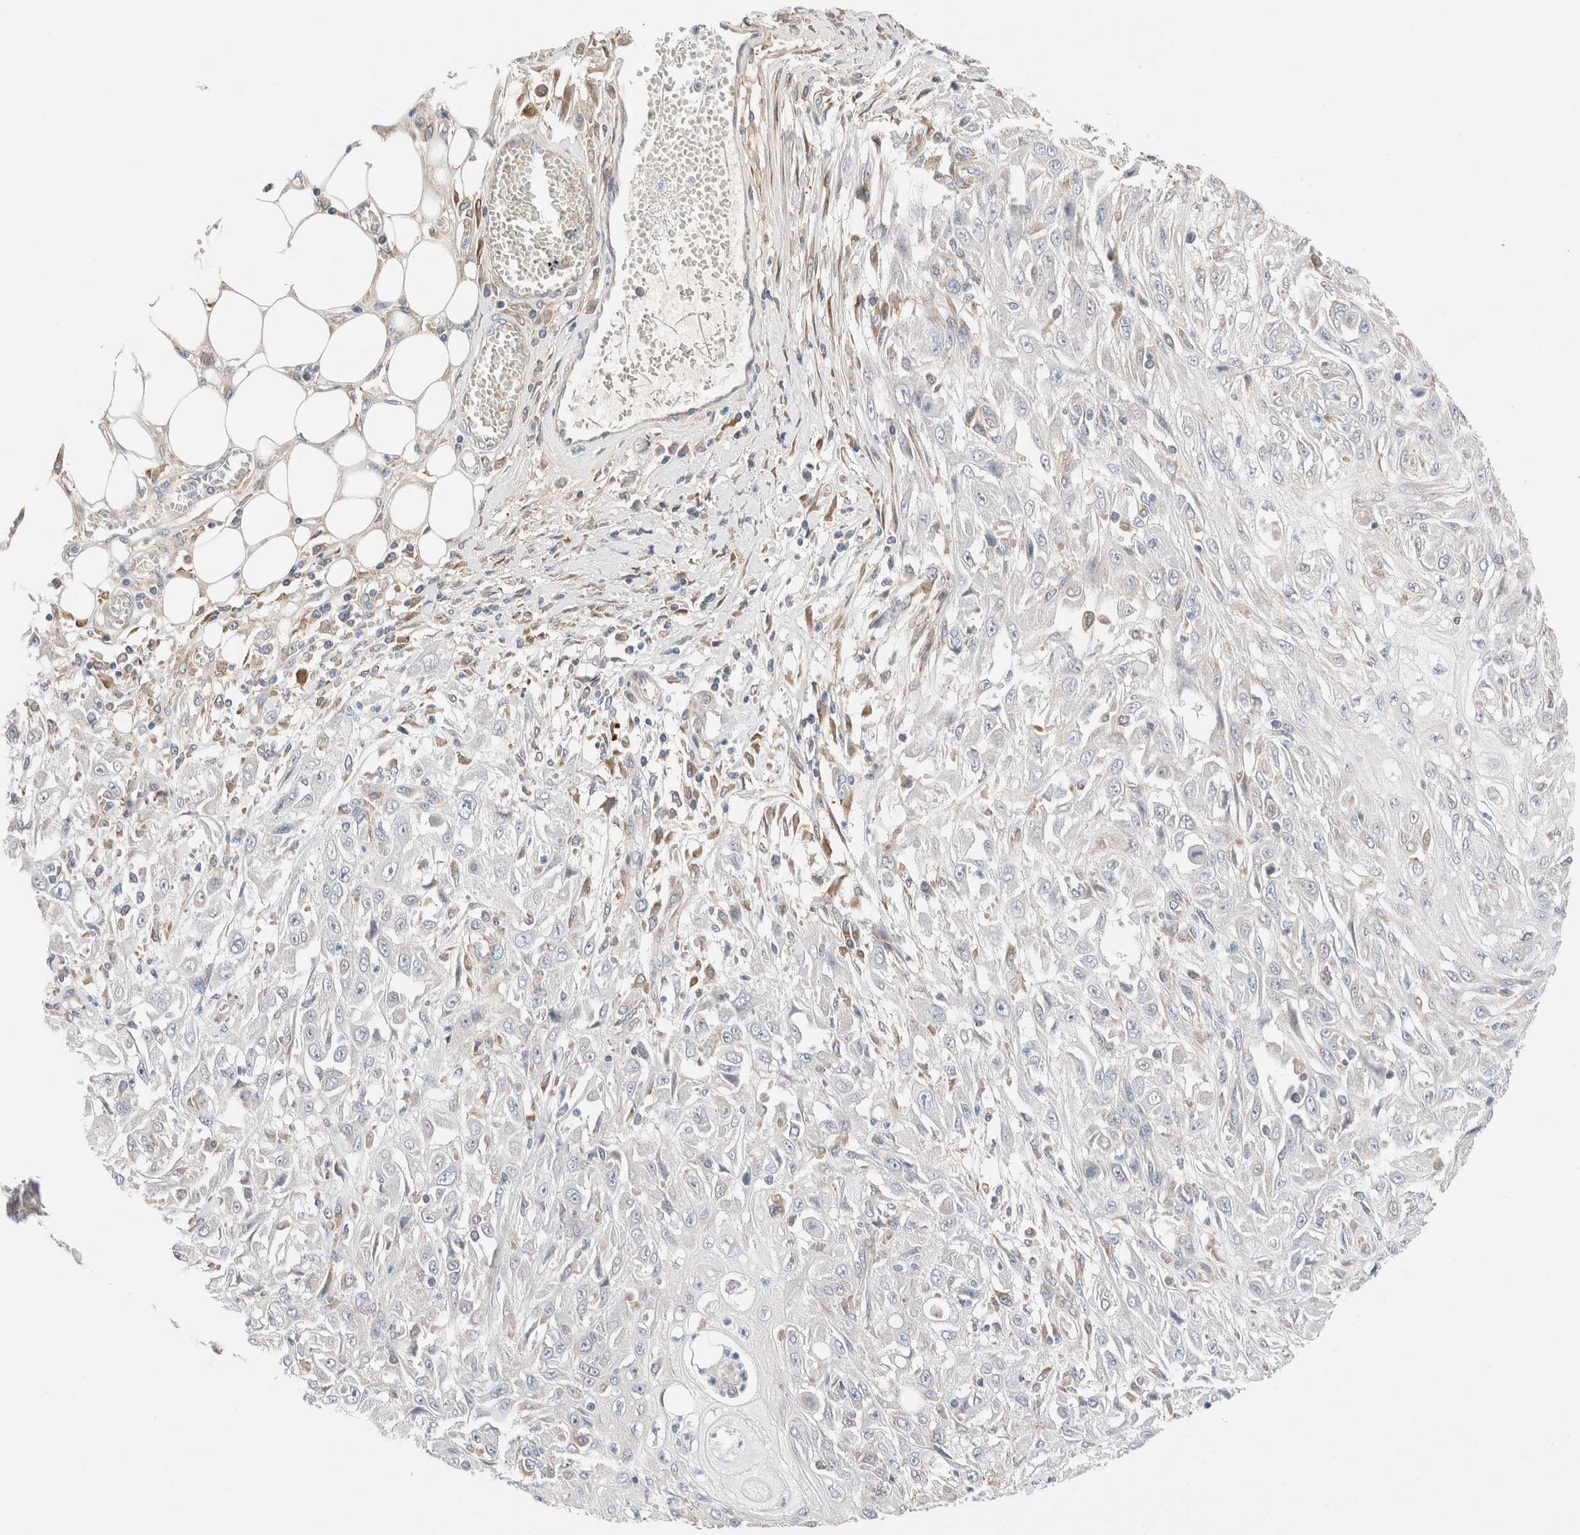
{"staining": {"intensity": "negative", "quantity": "none", "location": "none"}, "tissue": "skin cancer", "cell_type": "Tumor cells", "image_type": "cancer", "snomed": [{"axis": "morphology", "description": "Squamous cell carcinoma, NOS"}, {"axis": "morphology", "description": "Squamous cell carcinoma, metastatic, NOS"}, {"axis": "topography", "description": "Skin"}, {"axis": "topography", "description": "Lymph node"}], "caption": "An IHC image of skin cancer is shown. There is no staining in tumor cells of skin cancer. (Brightfield microscopy of DAB (3,3'-diaminobenzidine) IHC at high magnification).", "gene": "PCM1", "patient": {"sex": "male", "age": 75}}